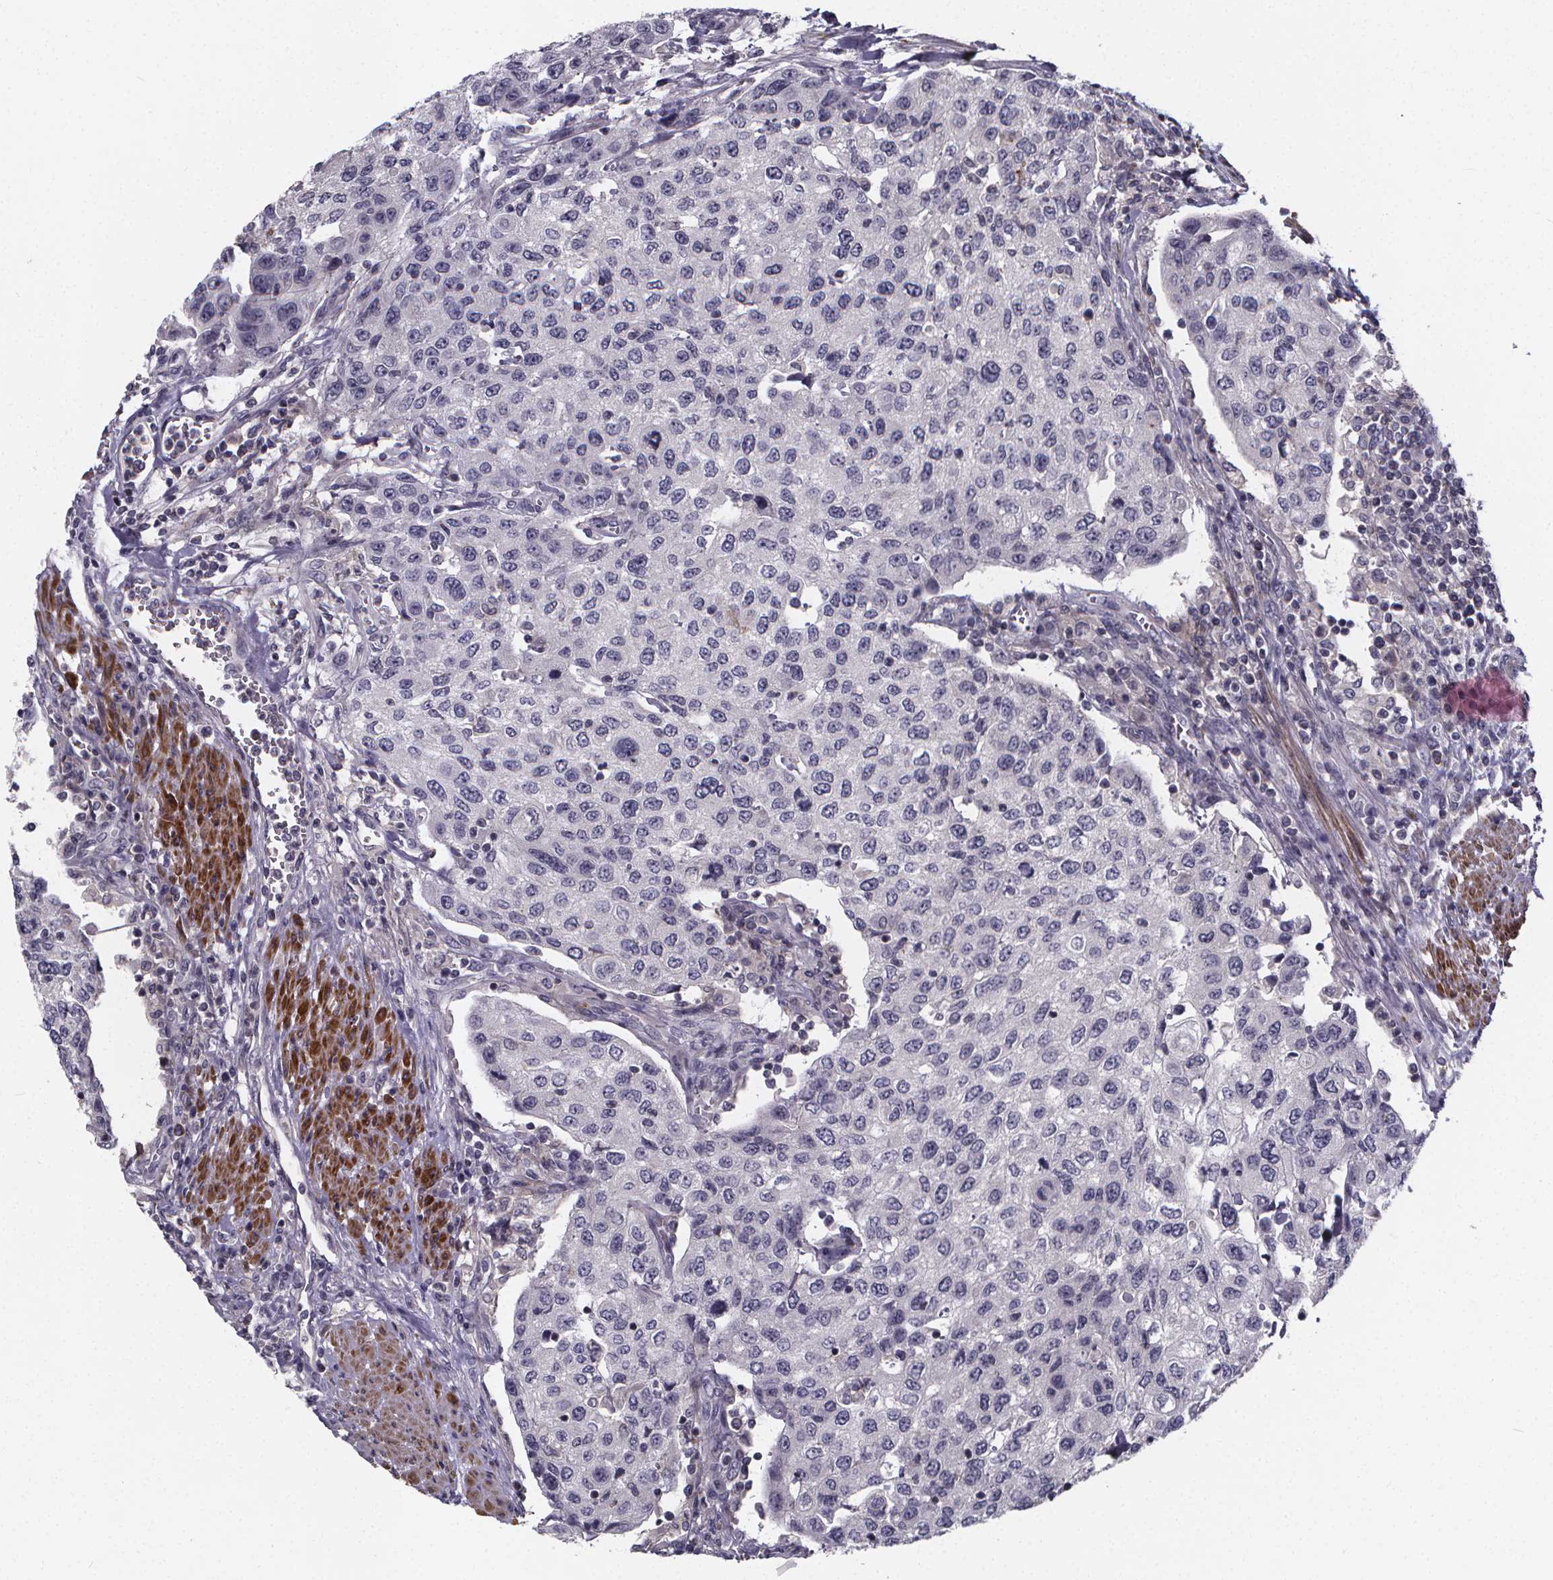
{"staining": {"intensity": "negative", "quantity": "none", "location": "none"}, "tissue": "urothelial cancer", "cell_type": "Tumor cells", "image_type": "cancer", "snomed": [{"axis": "morphology", "description": "Urothelial carcinoma, High grade"}, {"axis": "topography", "description": "Urinary bladder"}], "caption": "Tumor cells show no significant protein positivity in urothelial carcinoma (high-grade). (DAB (3,3'-diaminobenzidine) IHC, high magnification).", "gene": "FBXW2", "patient": {"sex": "female", "age": 78}}